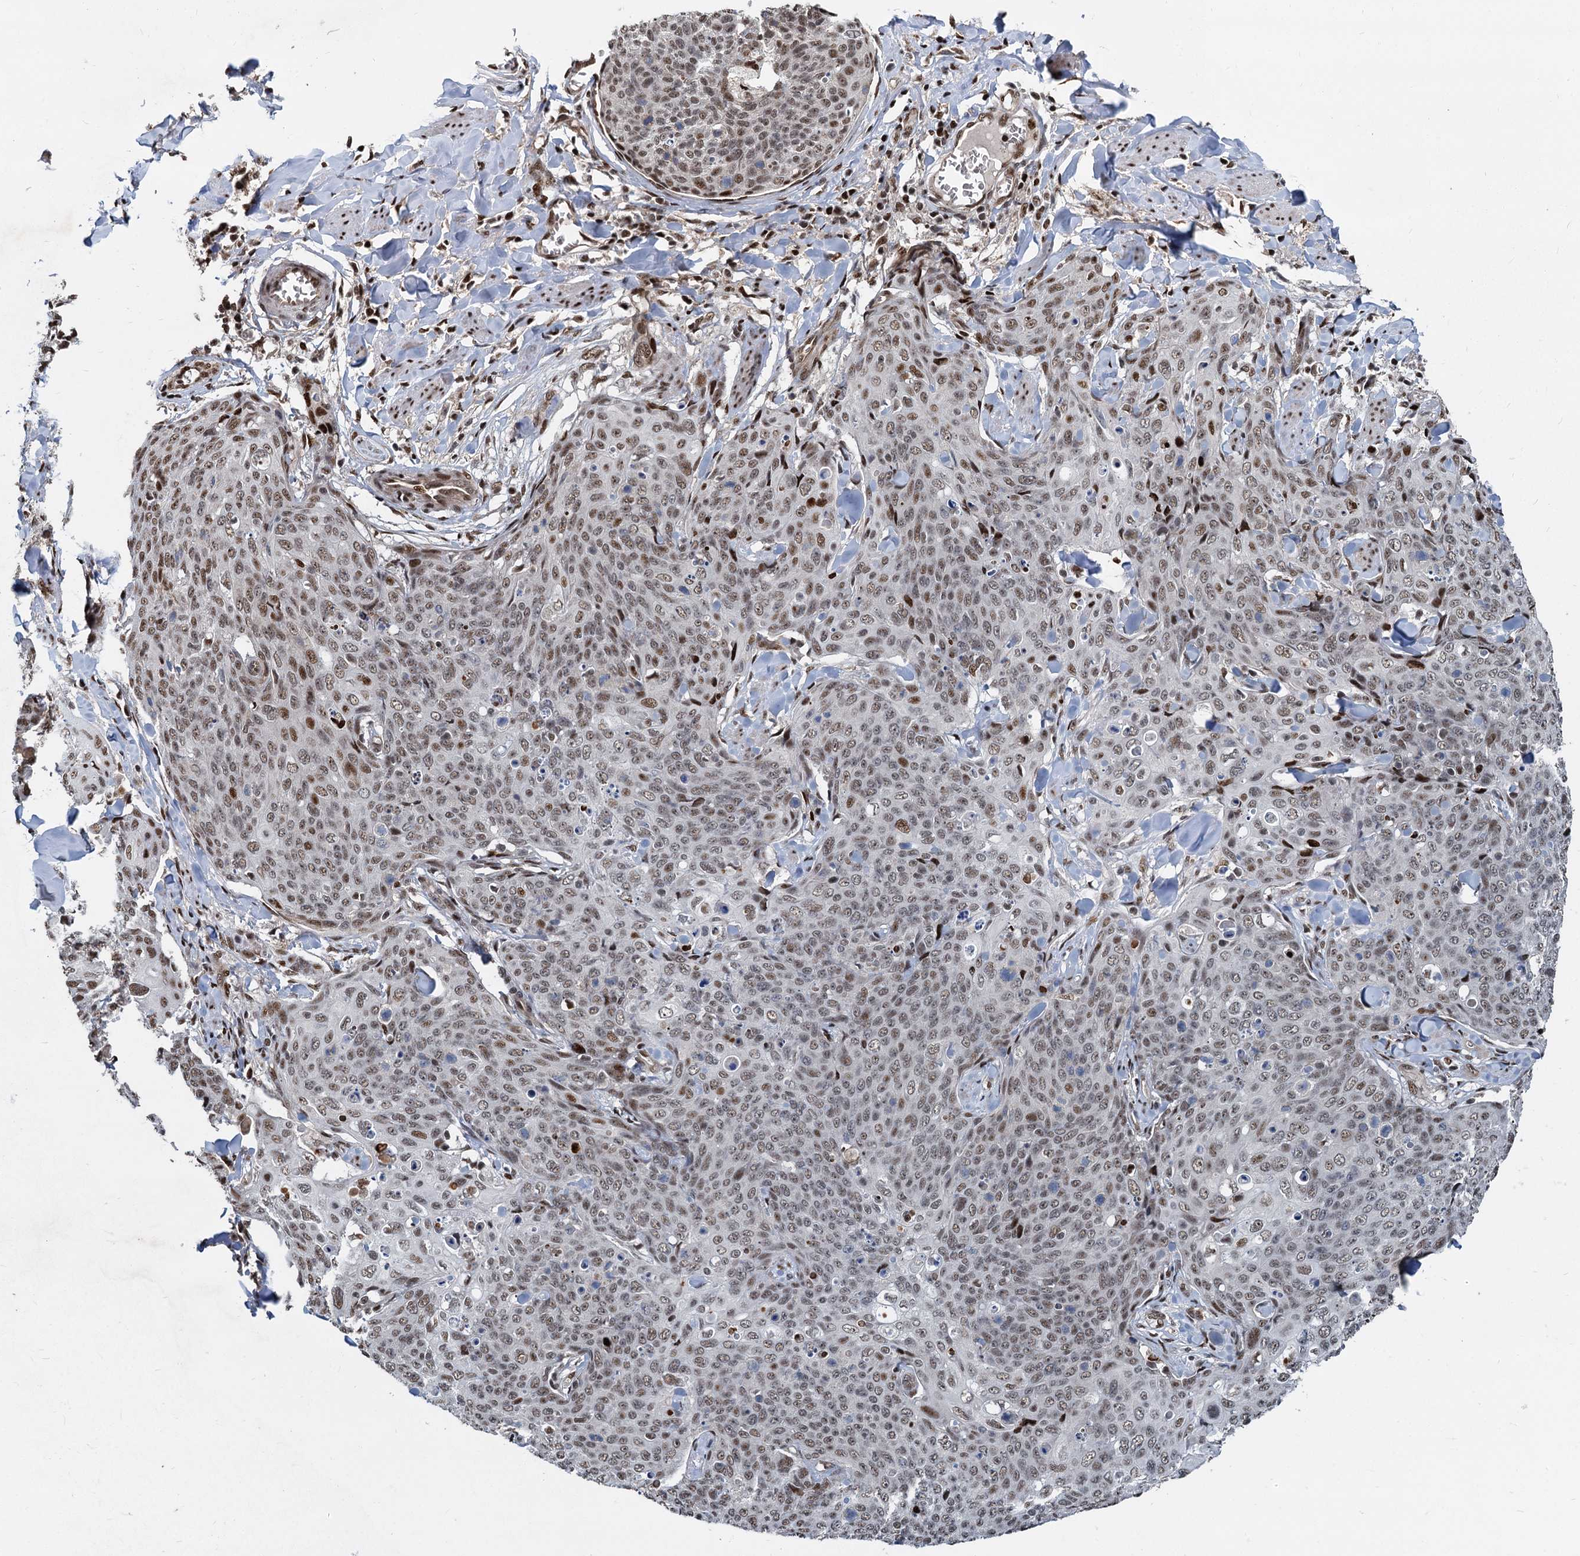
{"staining": {"intensity": "weak", "quantity": ">75%", "location": "nuclear"}, "tissue": "skin cancer", "cell_type": "Tumor cells", "image_type": "cancer", "snomed": [{"axis": "morphology", "description": "Squamous cell carcinoma, NOS"}, {"axis": "topography", "description": "Skin"}, {"axis": "topography", "description": "Vulva"}], "caption": "The immunohistochemical stain highlights weak nuclear staining in tumor cells of skin cancer (squamous cell carcinoma) tissue. The staining was performed using DAB (3,3'-diaminobenzidine) to visualize the protein expression in brown, while the nuclei were stained in blue with hematoxylin (Magnification: 20x).", "gene": "ANKRD49", "patient": {"sex": "female", "age": 85}}